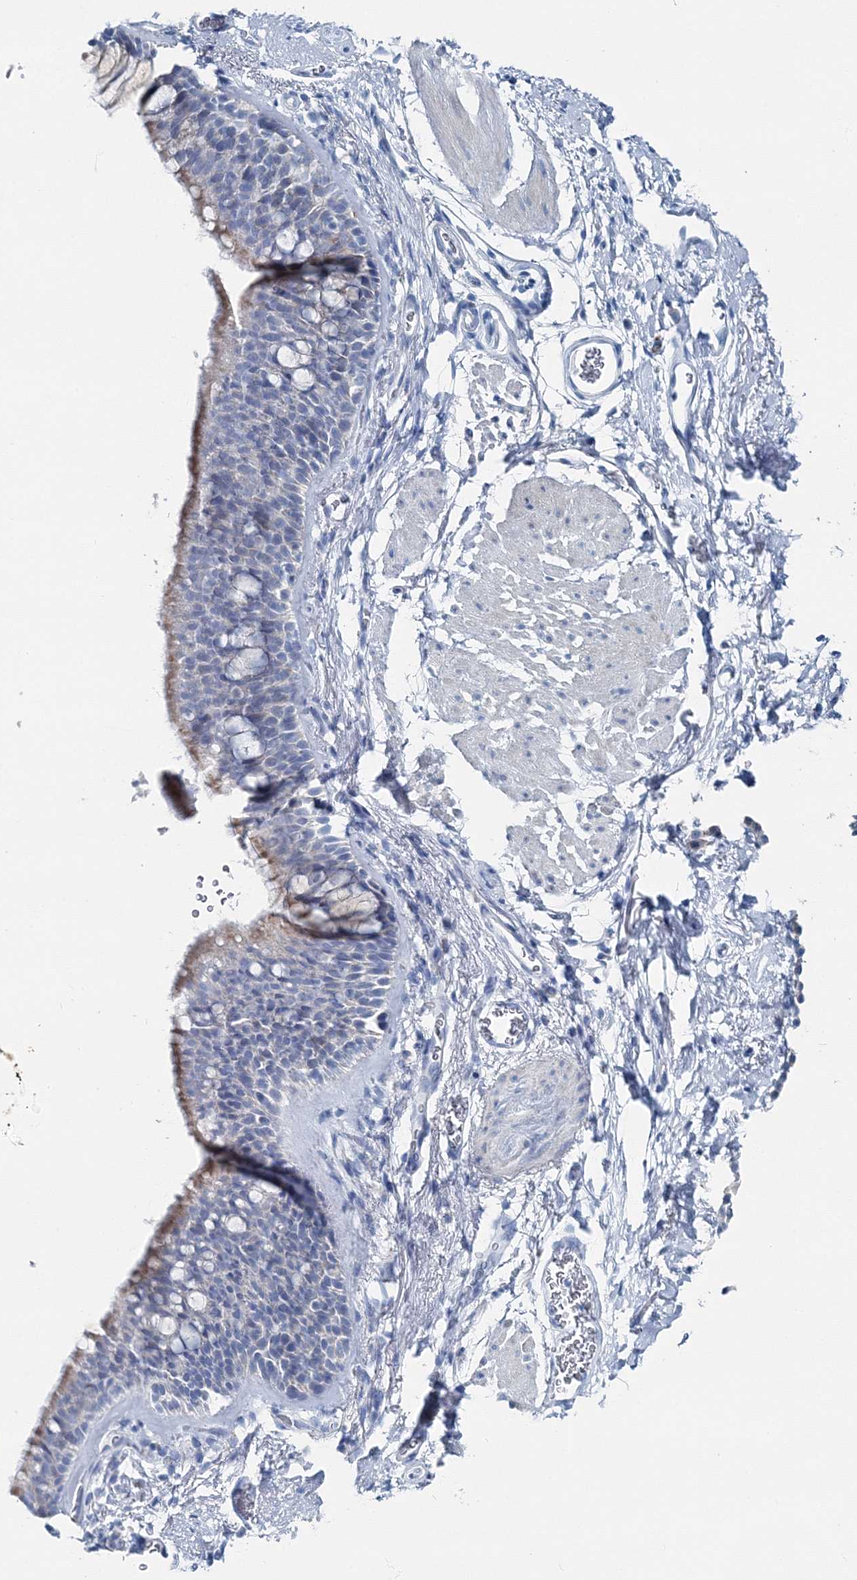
{"staining": {"intensity": "moderate", "quantity": "25%-75%", "location": "cytoplasmic/membranous"}, "tissue": "bronchus", "cell_type": "Respiratory epithelial cells", "image_type": "normal", "snomed": [{"axis": "morphology", "description": "Normal tissue, NOS"}, {"axis": "topography", "description": "Cartilage tissue"}, {"axis": "topography", "description": "Bronchus"}], "caption": "A brown stain highlights moderate cytoplasmic/membranous expression of a protein in respiratory epithelial cells of benign bronchus. (DAB (3,3'-diaminobenzidine) IHC with brightfield microscopy, high magnification).", "gene": "GABARAPL2", "patient": {"sex": "female", "age": 53}}